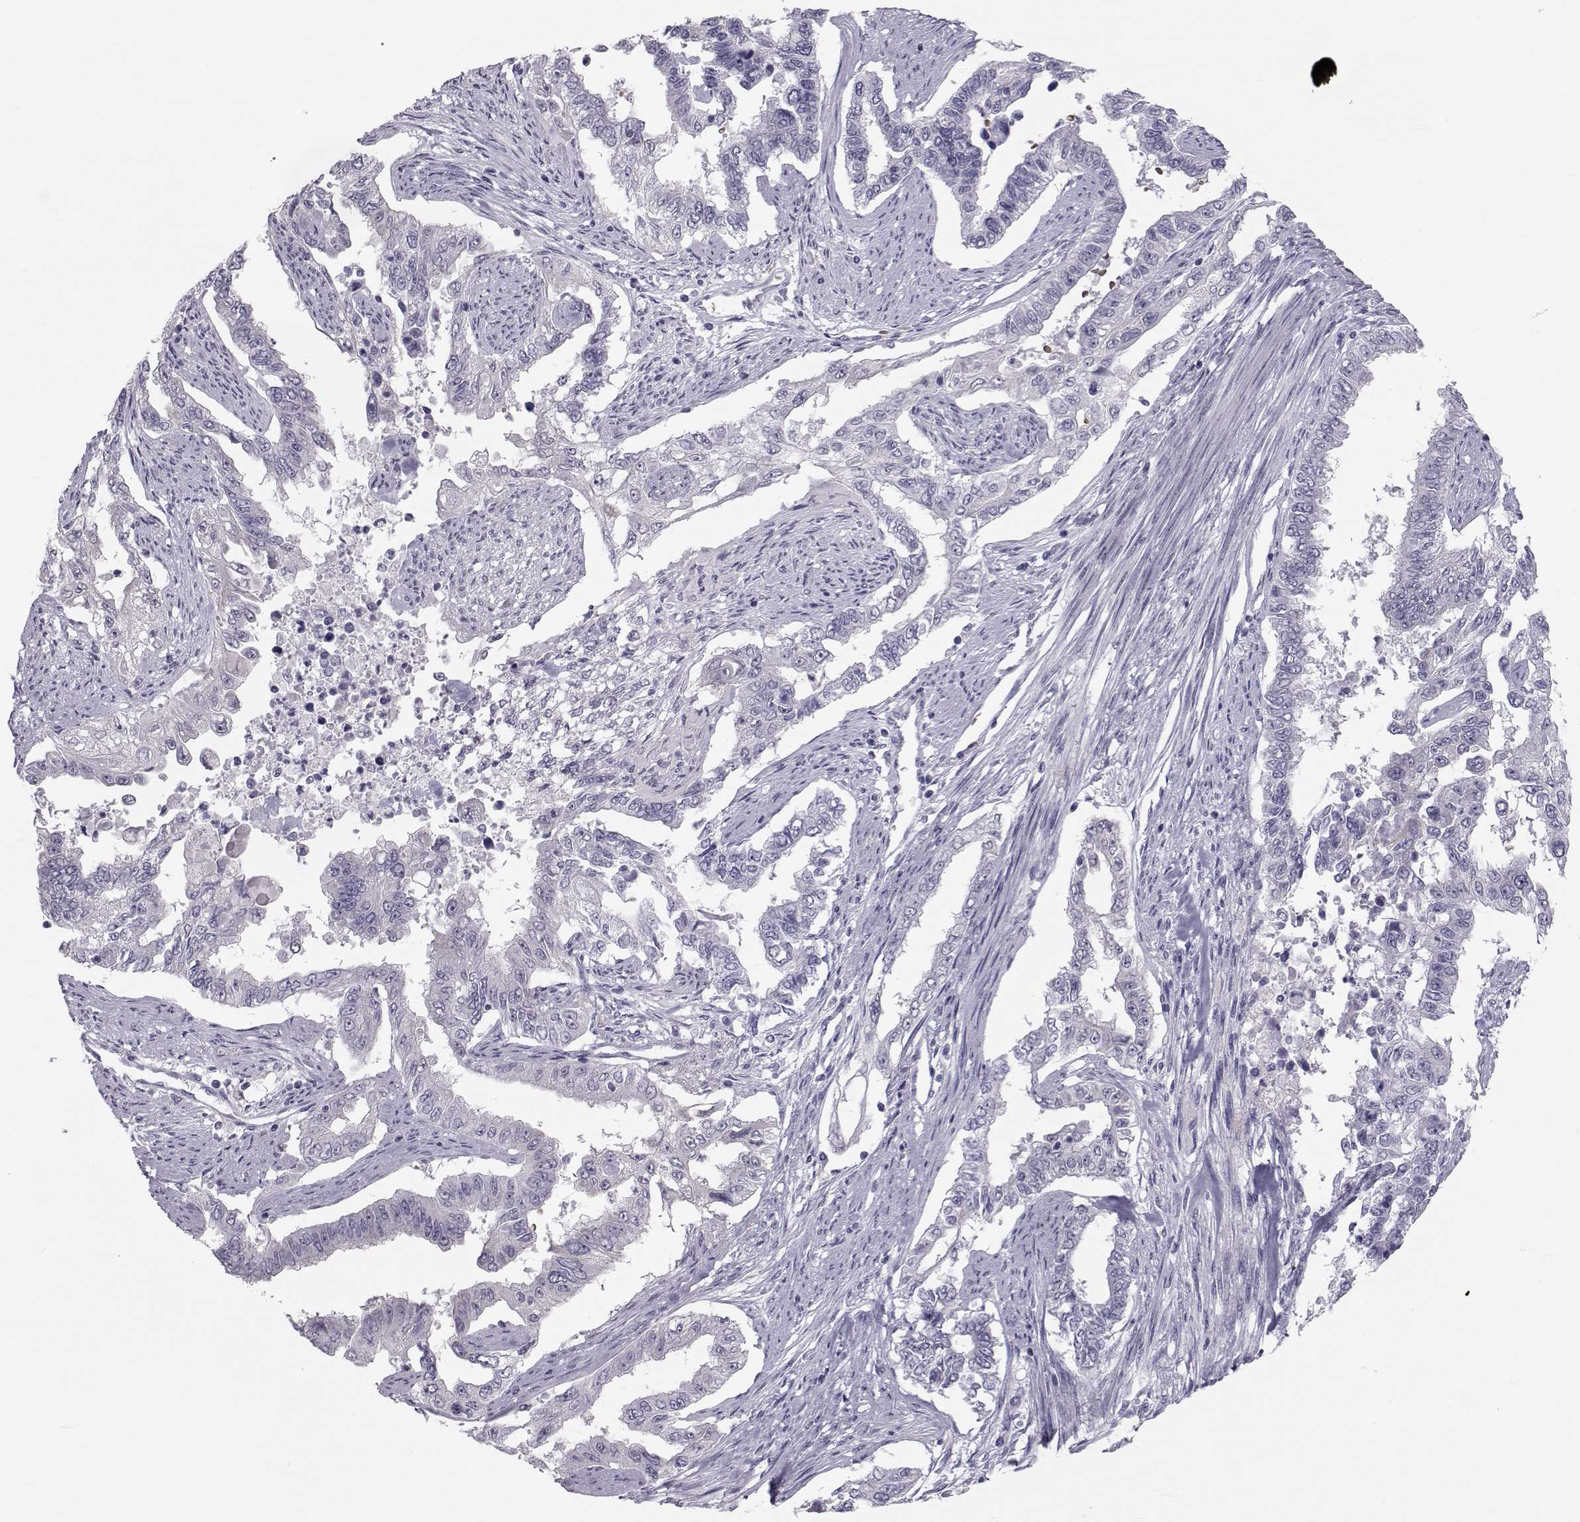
{"staining": {"intensity": "negative", "quantity": "none", "location": "none"}, "tissue": "endometrial cancer", "cell_type": "Tumor cells", "image_type": "cancer", "snomed": [{"axis": "morphology", "description": "Adenocarcinoma, NOS"}, {"axis": "topography", "description": "Uterus"}], "caption": "Human endometrial adenocarcinoma stained for a protein using immunohistochemistry displays no expression in tumor cells.", "gene": "GARIN3", "patient": {"sex": "female", "age": 59}}